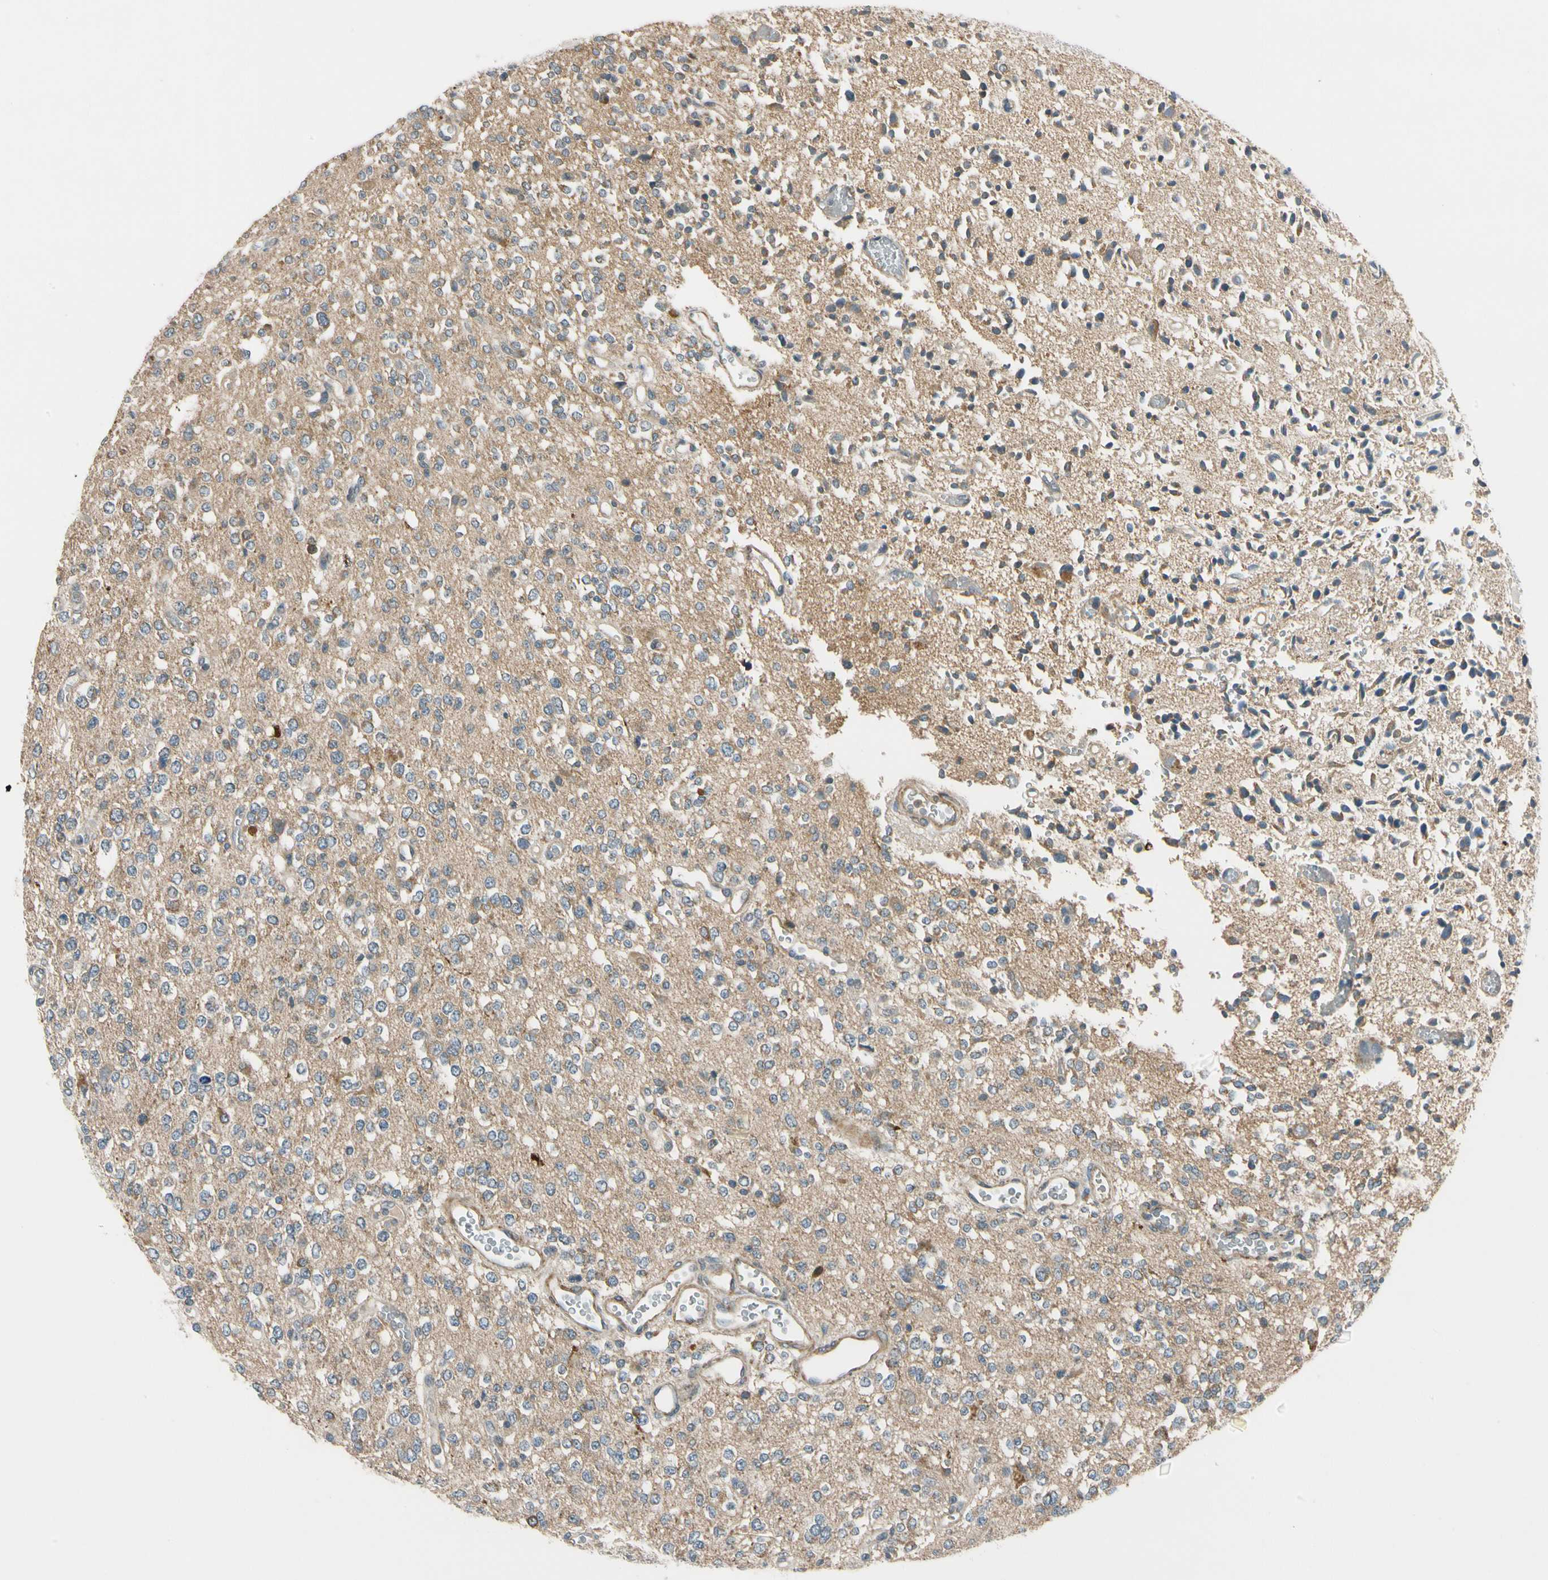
{"staining": {"intensity": "moderate", "quantity": ">75%", "location": "cytoplasmic/membranous"}, "tissue": "glioma", "cell_type": "Tumor cells", "image_type": "cancer", "snomed": [{"axis": "morphology", "description": "Glioma, malignant, Low grade"}, {"axis": "topography", "description": "Brain"}], "caption": "Immunohistochemical staining of glioma shows moderate cytoplasmic/membranous protein staining in approximately >75% of tumor cells.", "gene": "MST1R", "patient": {"sex": "male", "age": 38}}